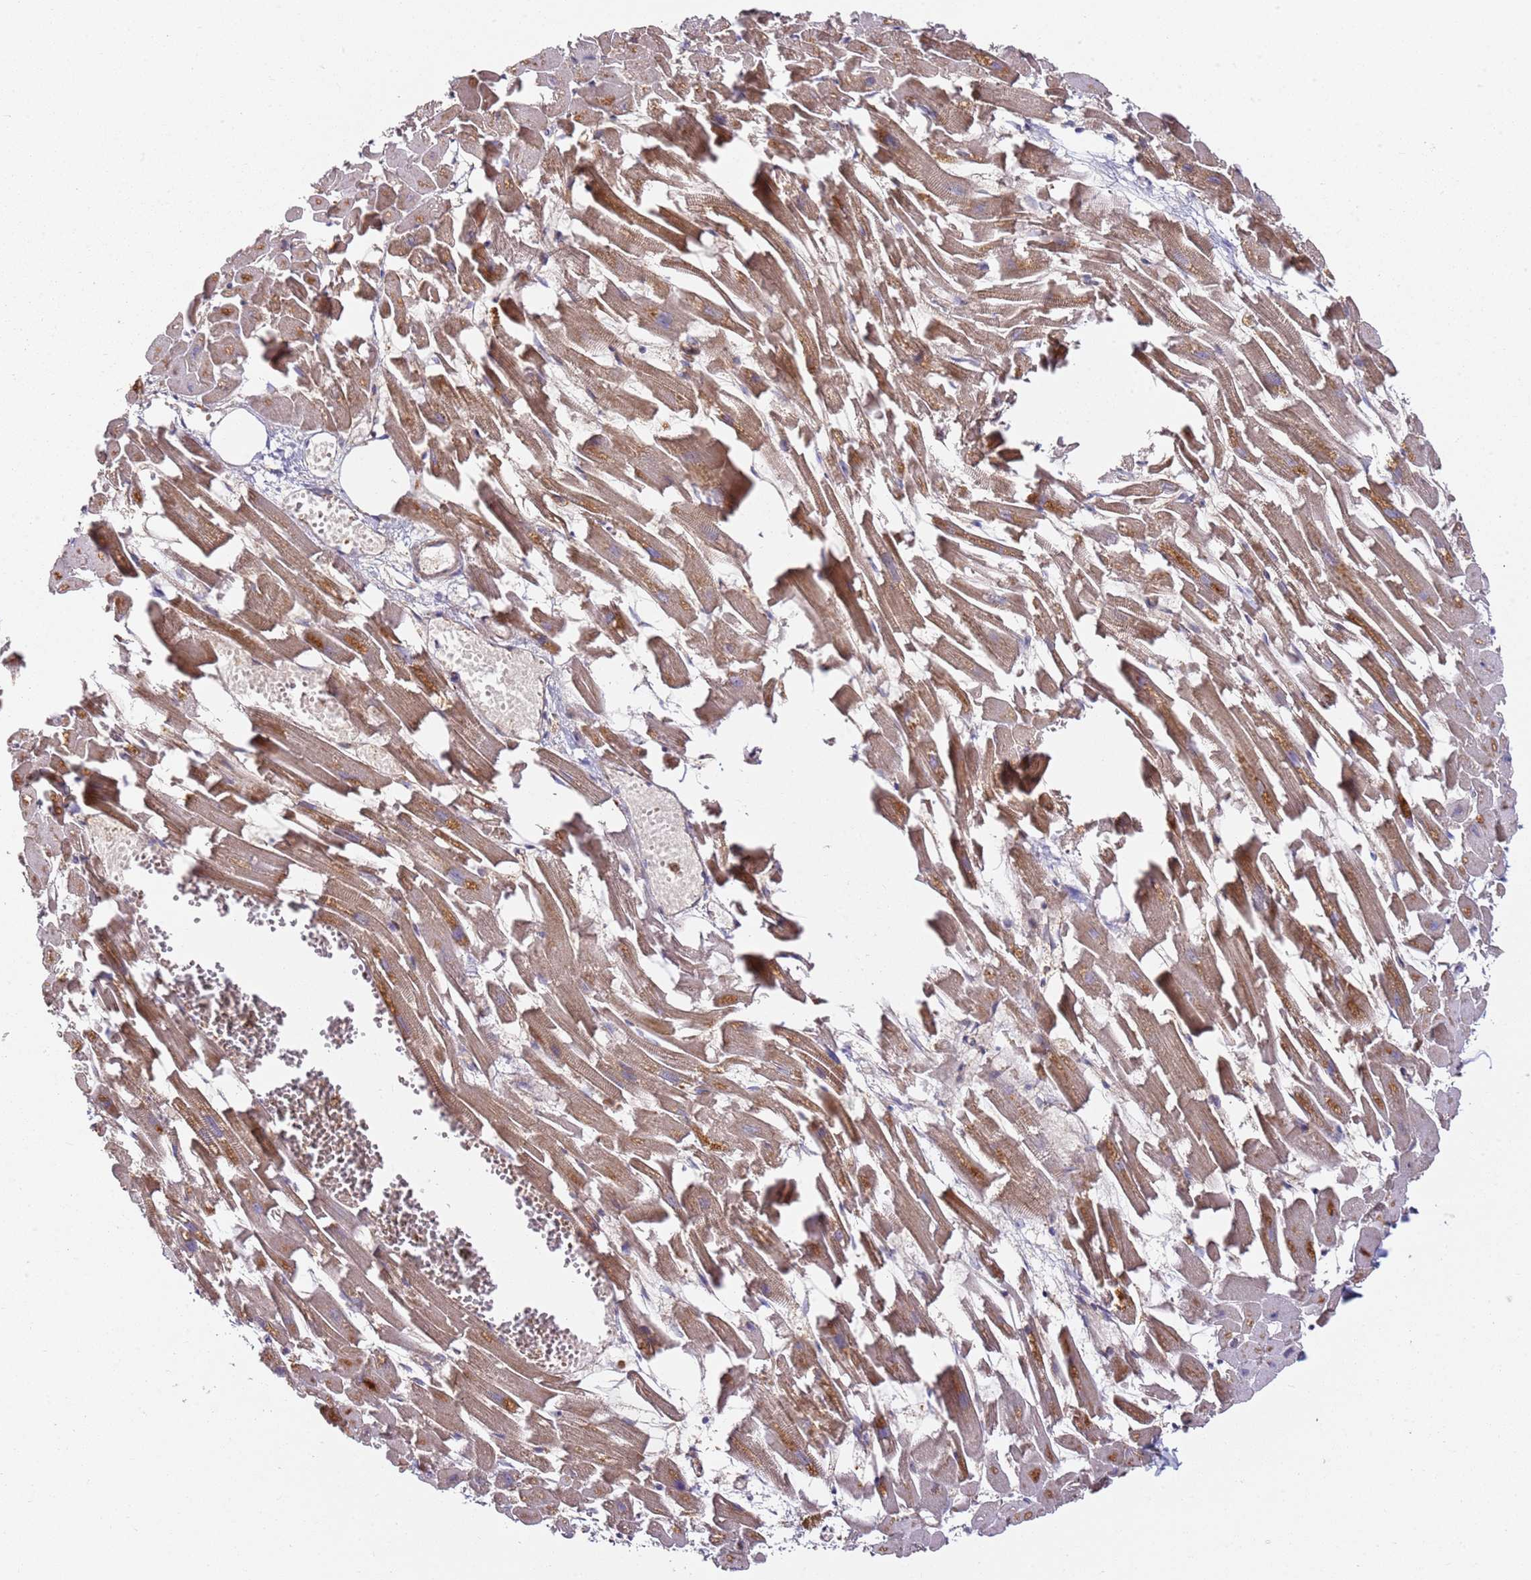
{"staining": {"intensity": "moderate", "quantity": "25%-75%", "location": "cytoplasmic/membranous"}, "tissue": "heart muscle", "cell_type": "Cardiomyocytes", "image_type": "normal", "snomed": [{"axis": "morphology", "description": "Normal tissue, NOS"}, {"axis": "topography", "description": "Heart"}], "caption": "Immunohistochemical staining of unremarkable heart muscle demonstrates moderate cytoplasmic/membranous protein expression in about 25%-75% of cardiomyocytes. The staining is performed using DAB brown chromogen to label protein expression. The nuclei are counter-stained blue using hematoxylin.", "gene": "PRMT7", "patient": {"sex": "female", "age": 64}}